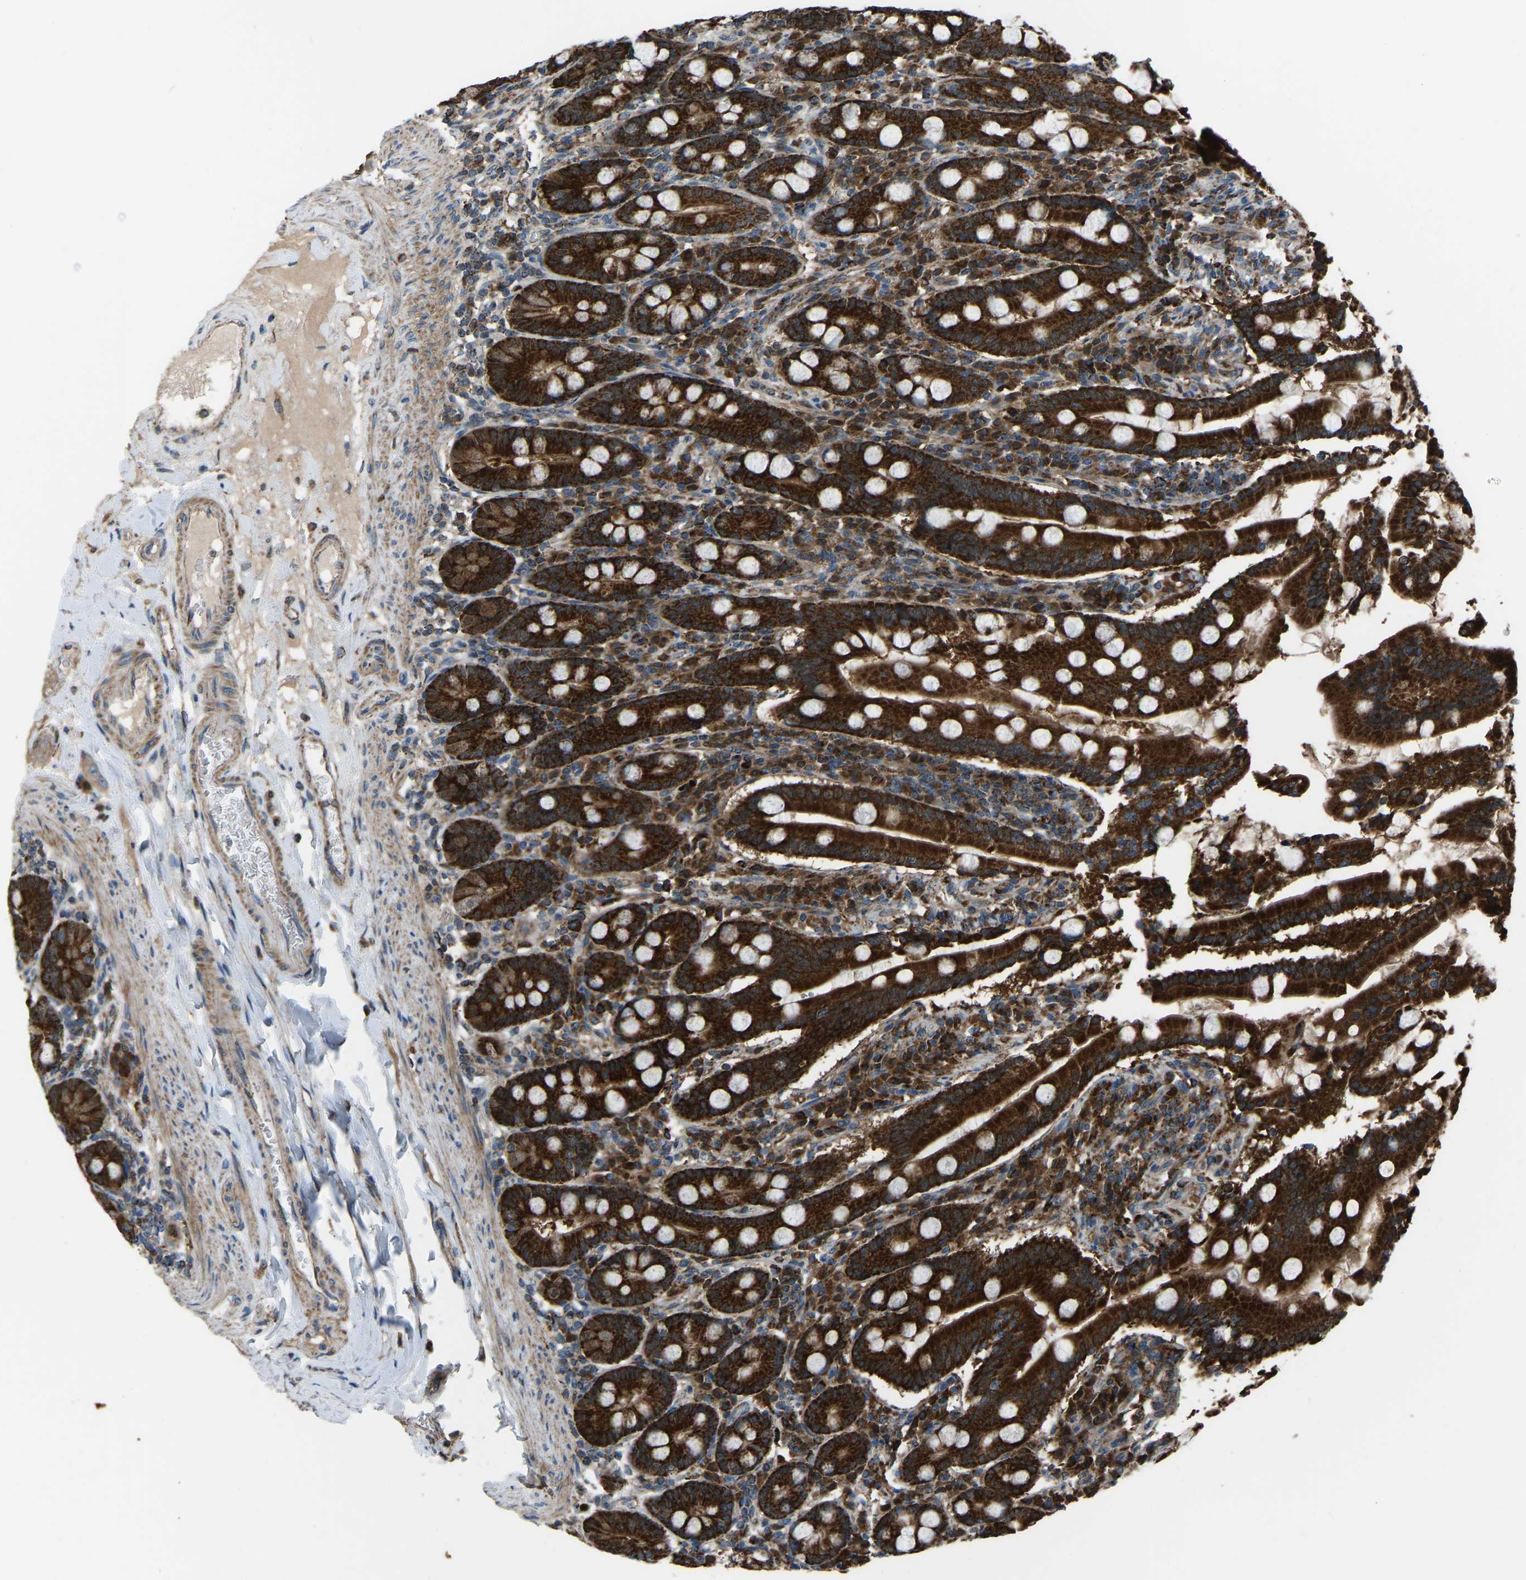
{"staining": {"intensity": "strong", "quantity": ">75%", "location": "cytoplasmic/membranous"}, "tissue": "duodenum", "cell_type": "Glandular cells", "image_type": "normal", "snomed": [{"axis": "morphology", "description": "Normal tissue, NOS"}, {"axis": "topography", "description": "Duodenum"}], "caption": "A histopathology image showing strong cytoplasmic/membranous expression in about >75% of glandular cells in normal duodenum, as visualized by brown immunohistochemical staining.", "gene": "AKR1A1", "patient": {"sex": "male", "age": 50}}